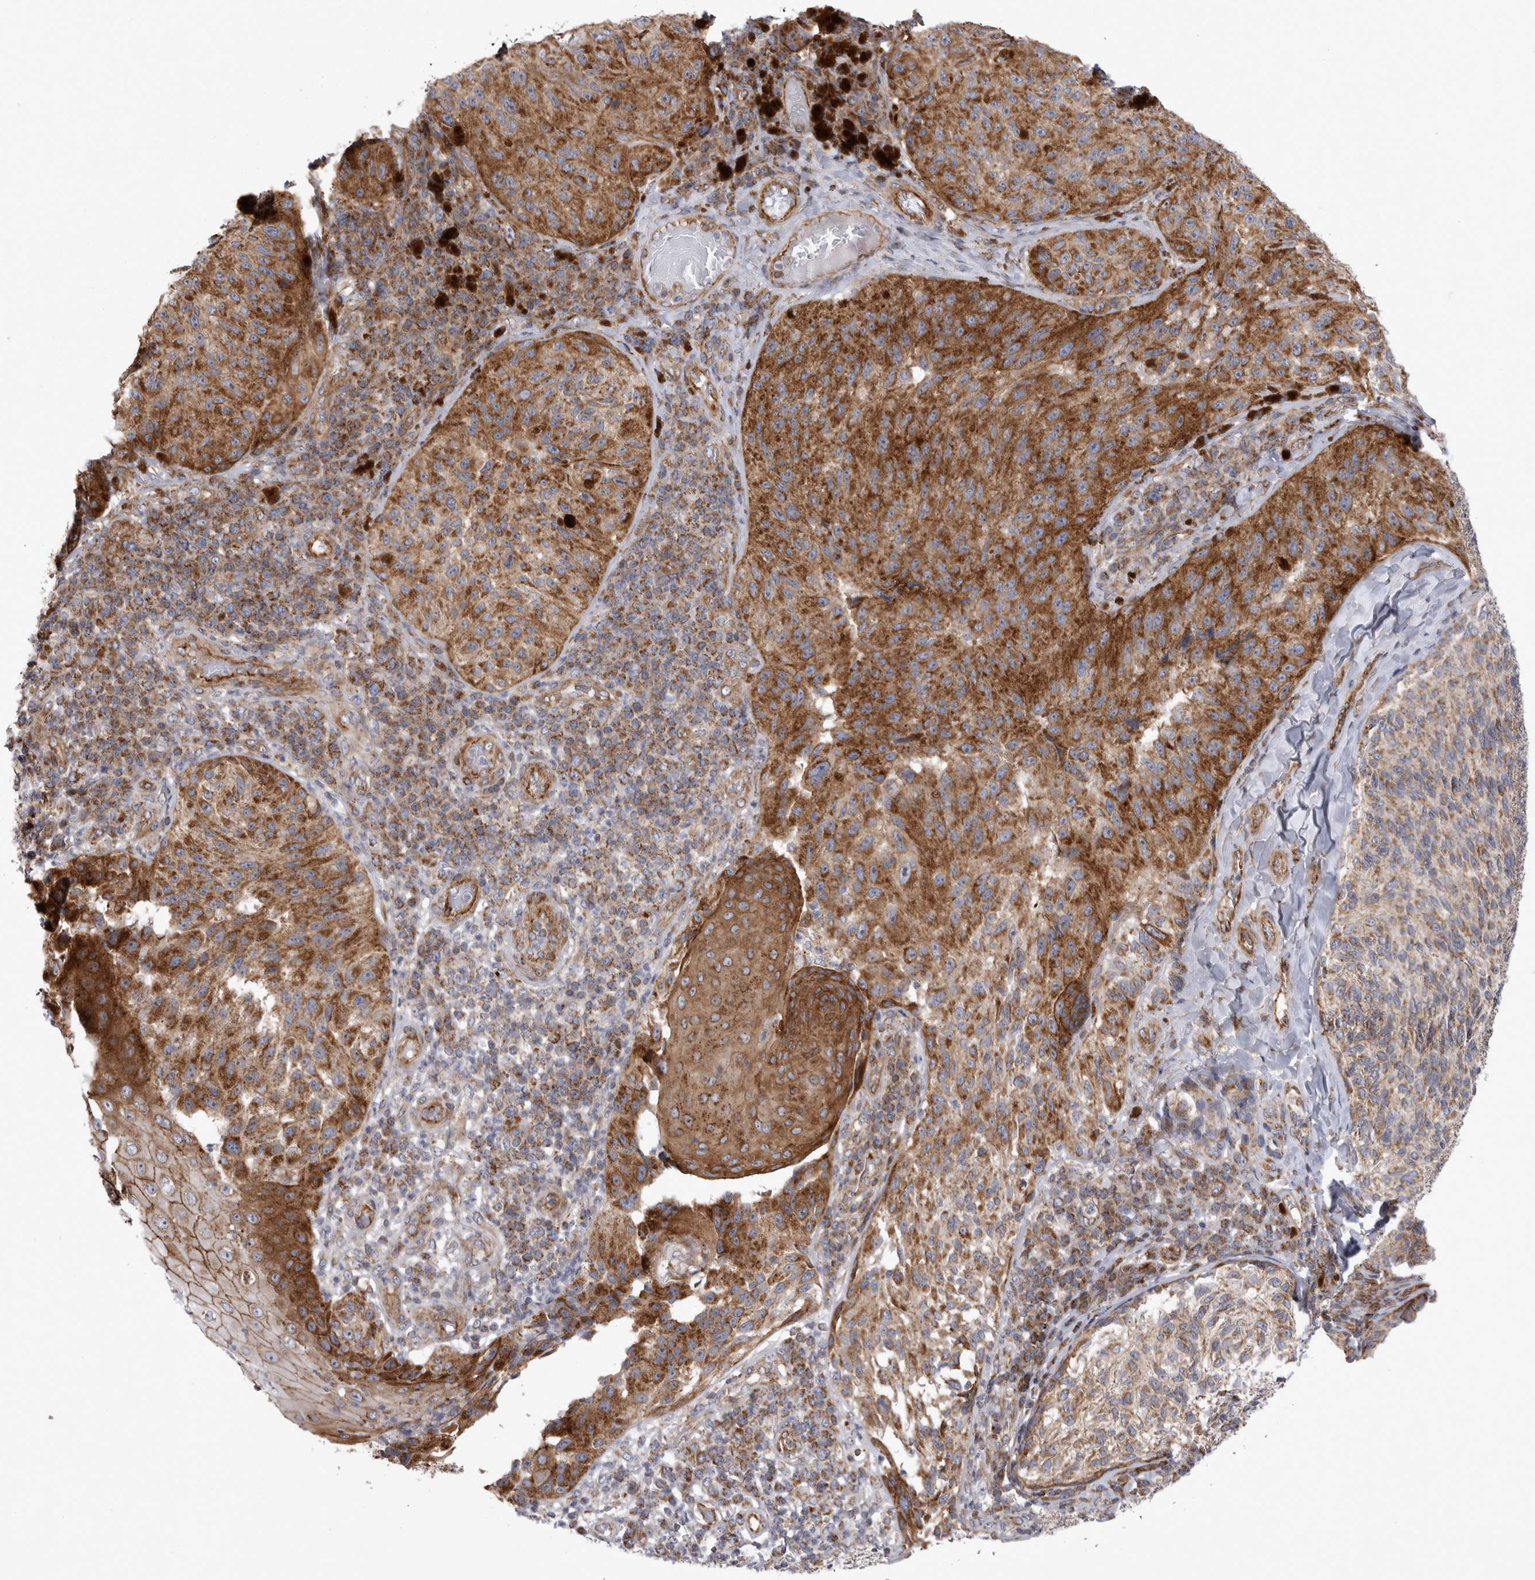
{"staining": {"intensity": "strong", "quantity": ">75%", "location": "cytoplasmic/membranous"}, "tissue": "melanoma", "cell_type": "Tumor cells", "image_type": "cancer", "snomed": [{"axis": "morphology", "description": "Malignant melanoma, NOS"}, {"axis": "topography", "description": "Skin"}], "caption": "The image displays a brown stain indicating the presence of a protein in the cytoplasmic/membranous of tumor cells in malignant melanoma.", "gene": "TSPOAP1", "patient": {"sex": "female", "age": 73}}